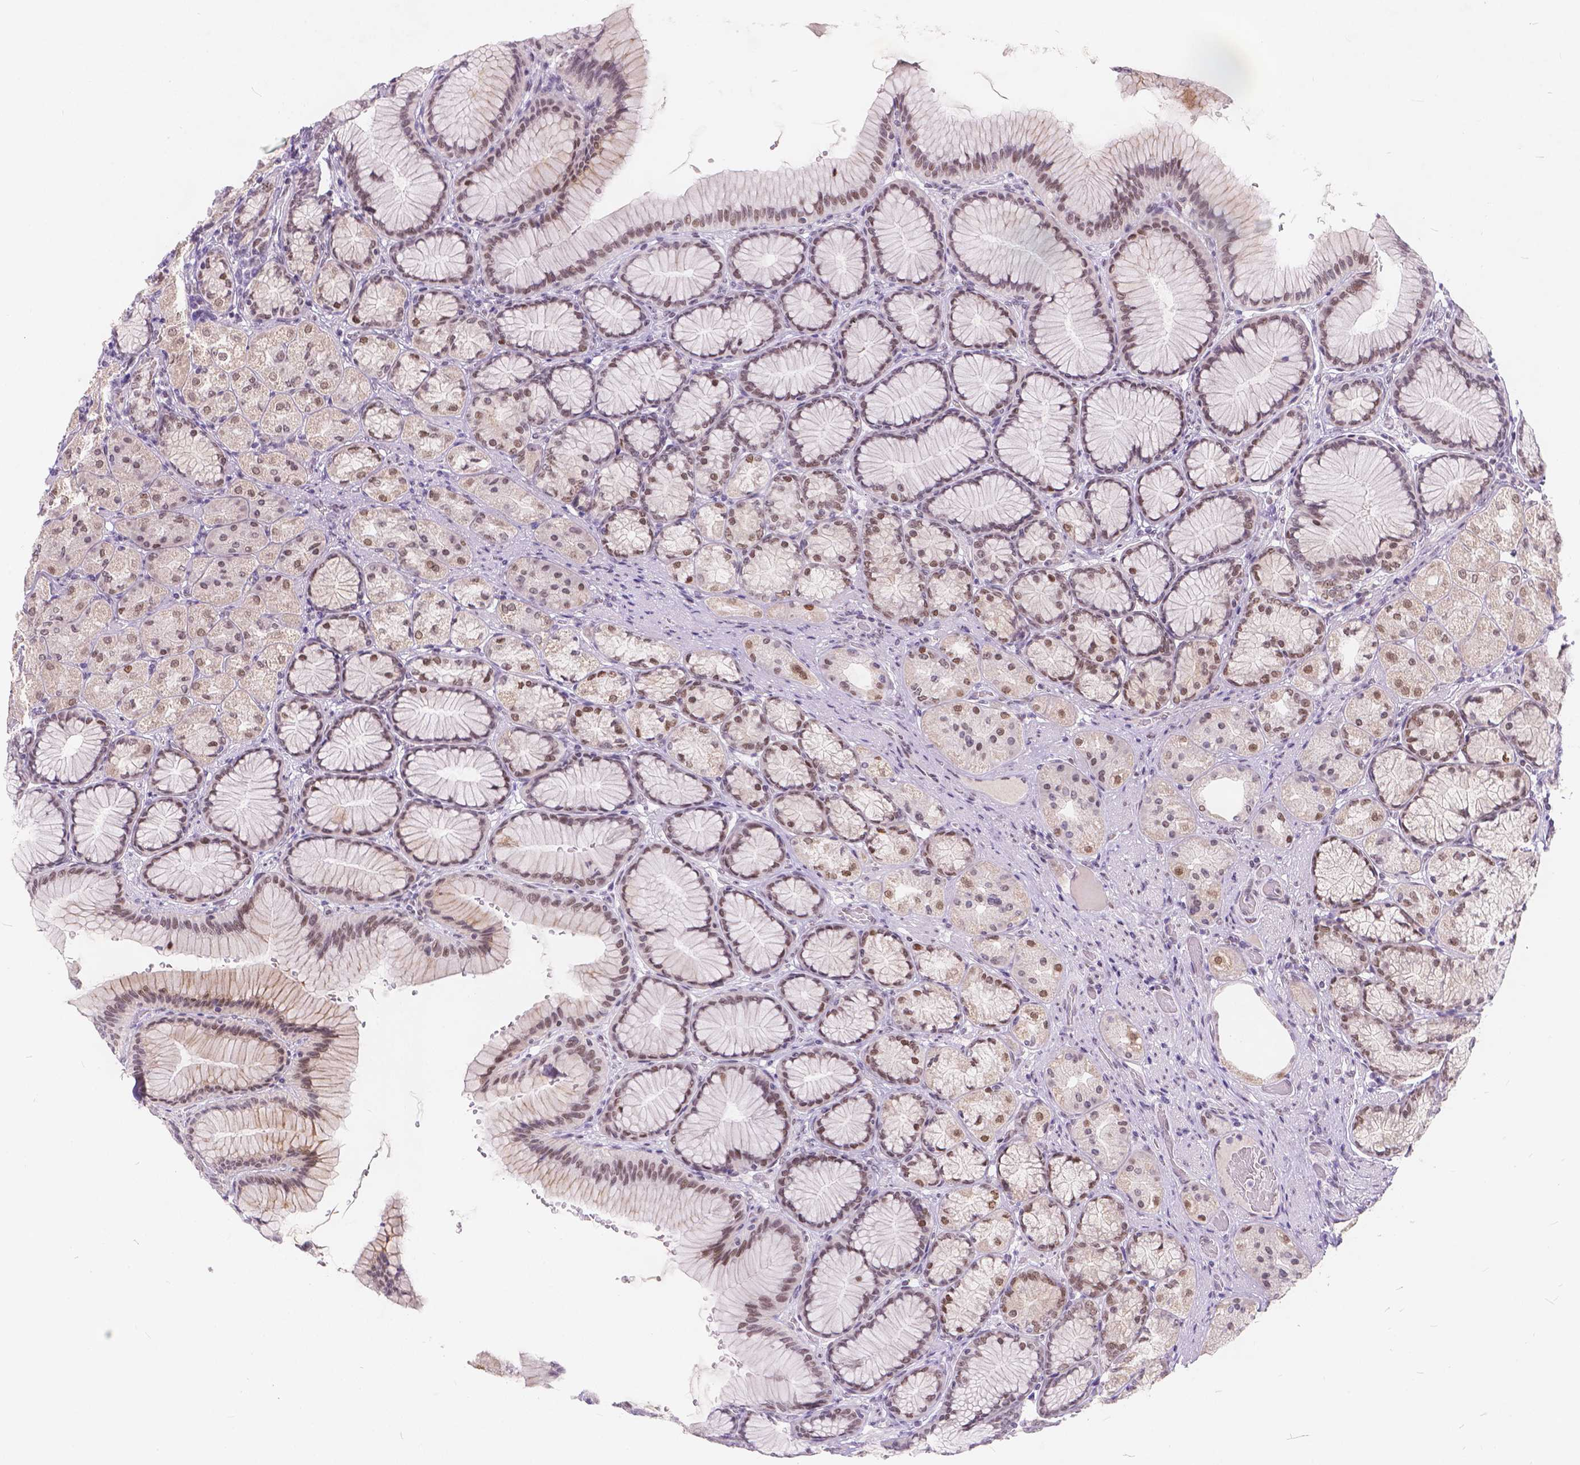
{"staining": {"intensity": "weak", "quantity": "25%-75%", "location": "nuclear"}, "tissue": "stomach", "cell_type": "Glandular cells", "image_type": "normal", "snomed": [{"axis": "morphology", "description": "Normal tissue, NOS"}, {"axis": "morphology", "description": "Adenocarcinoma, NOS"}, {"axis": "morphology", "description": "Adenocarcinoma, High grade"}, {"axis": "topography", "description": "Stomach, upper"}, {"axis": "topography", "description": "Stomach"}], "caption": "Immunohistochemical staining of benign stomach reveals 25%-75% levels of weak nuclear protein positivity in about 25%-75% of glandular cells.", "gene": "FAM53A", "patient": {"sex": "female", "age": 65}}